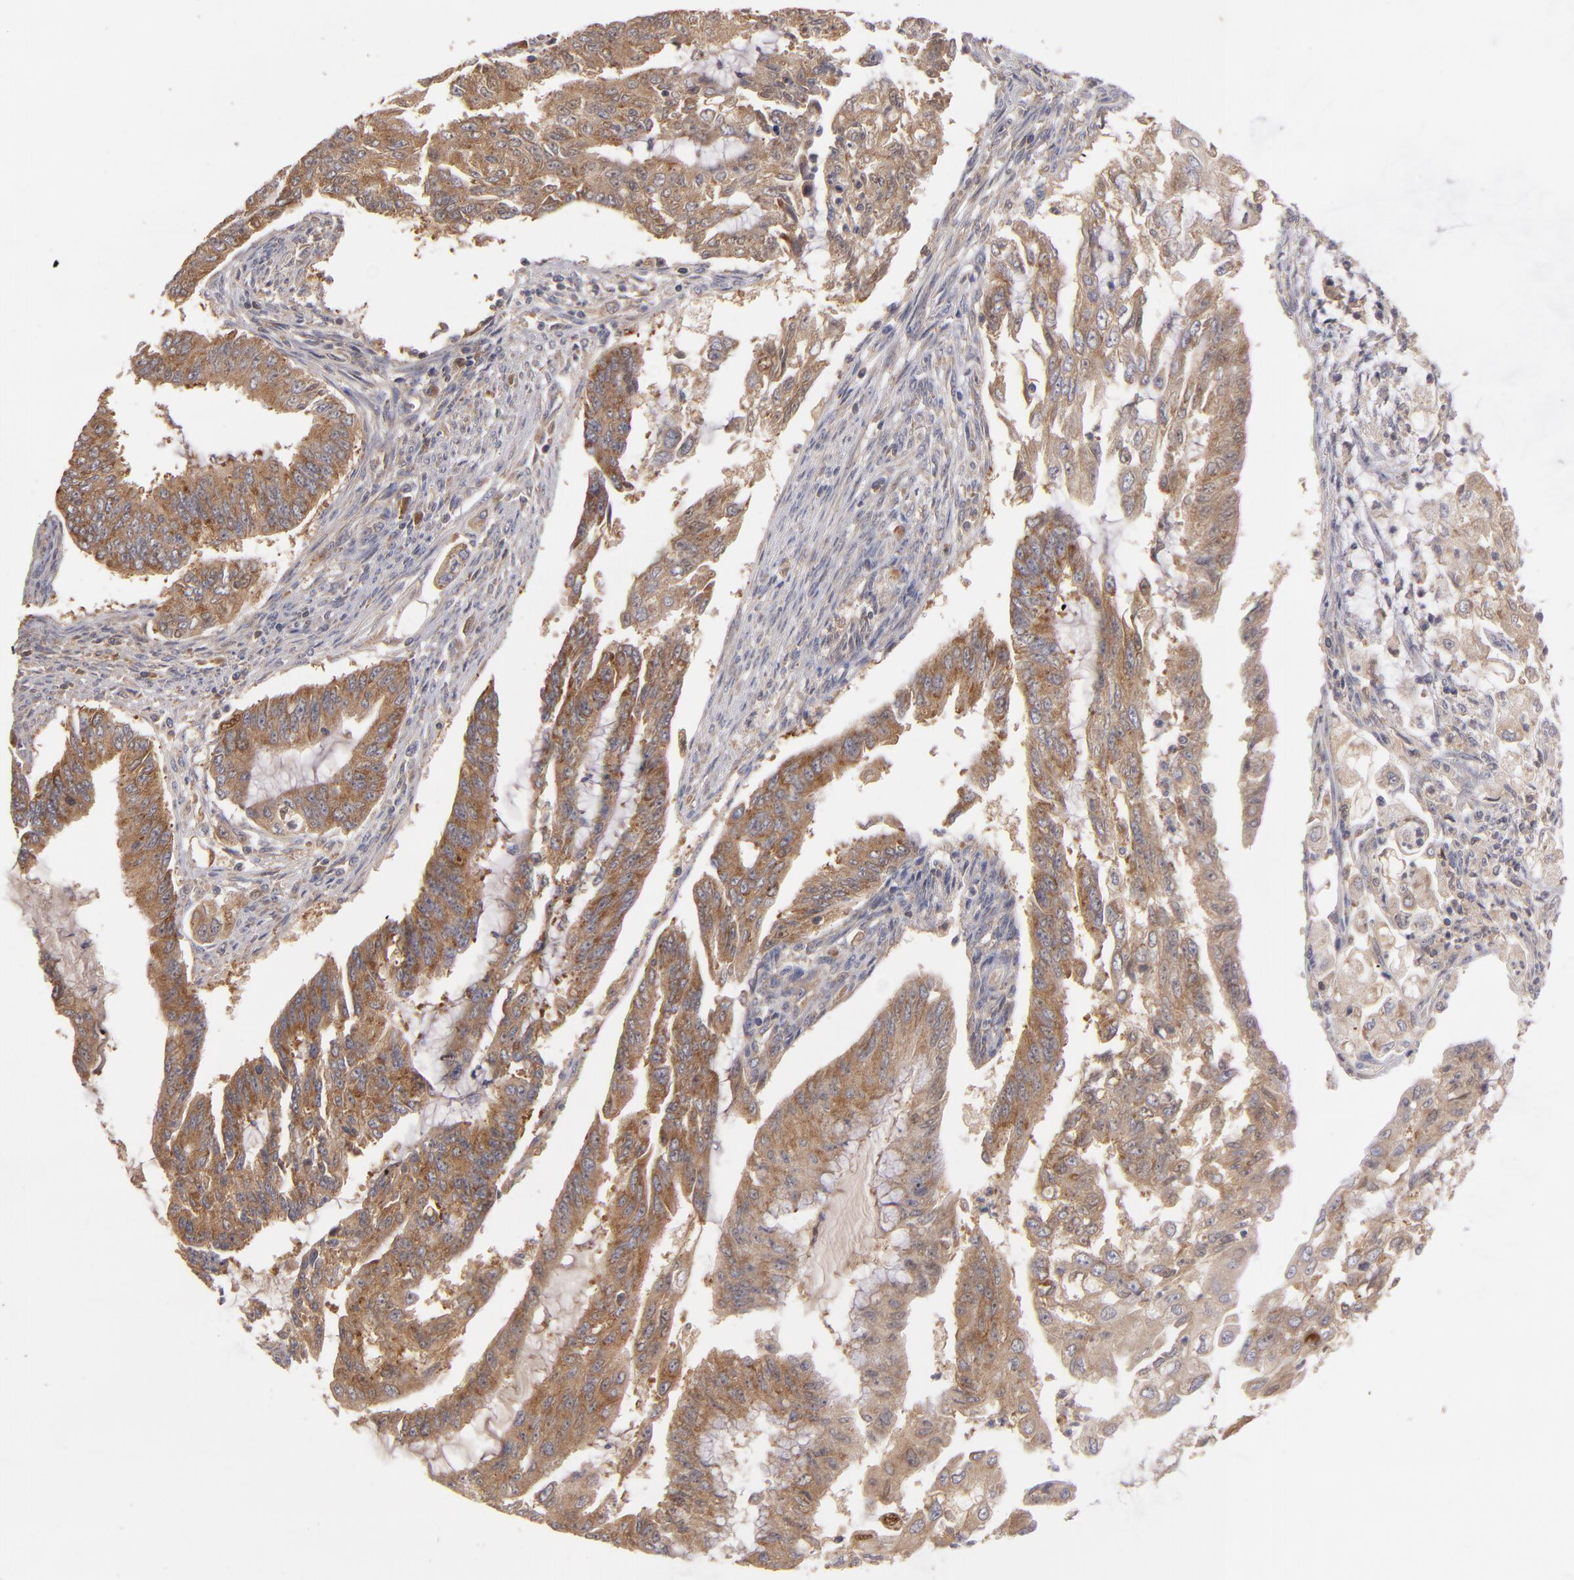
{"staining": {"intensity": "moderate", "quantity": ">75%", "location": "cytoplasmic/membranous"}, "tissue": "endometrial cancer", "cell_type": "Tumor cells", "image_type": "cancer", "snomed": [{"axis": "morphology", "description": "Adenocarcinoma, NOS"}, {"axis": "topography", "description": "Endometrium"}], "caption": "IHC staining of adenocarcinoma (endometrial), which reveals medium levels of moderate cytoplasmic/membranous positivity in about >75% of tumor cells indicating moderate cytoplasmic/membranous protein positivity. The staining was performed using DAB (brown) for protein detection and nuclei were counterstained in hematoxylin (blue).", "gene": "UPF3B", "patient": {"sex": "female", "age": 75}}